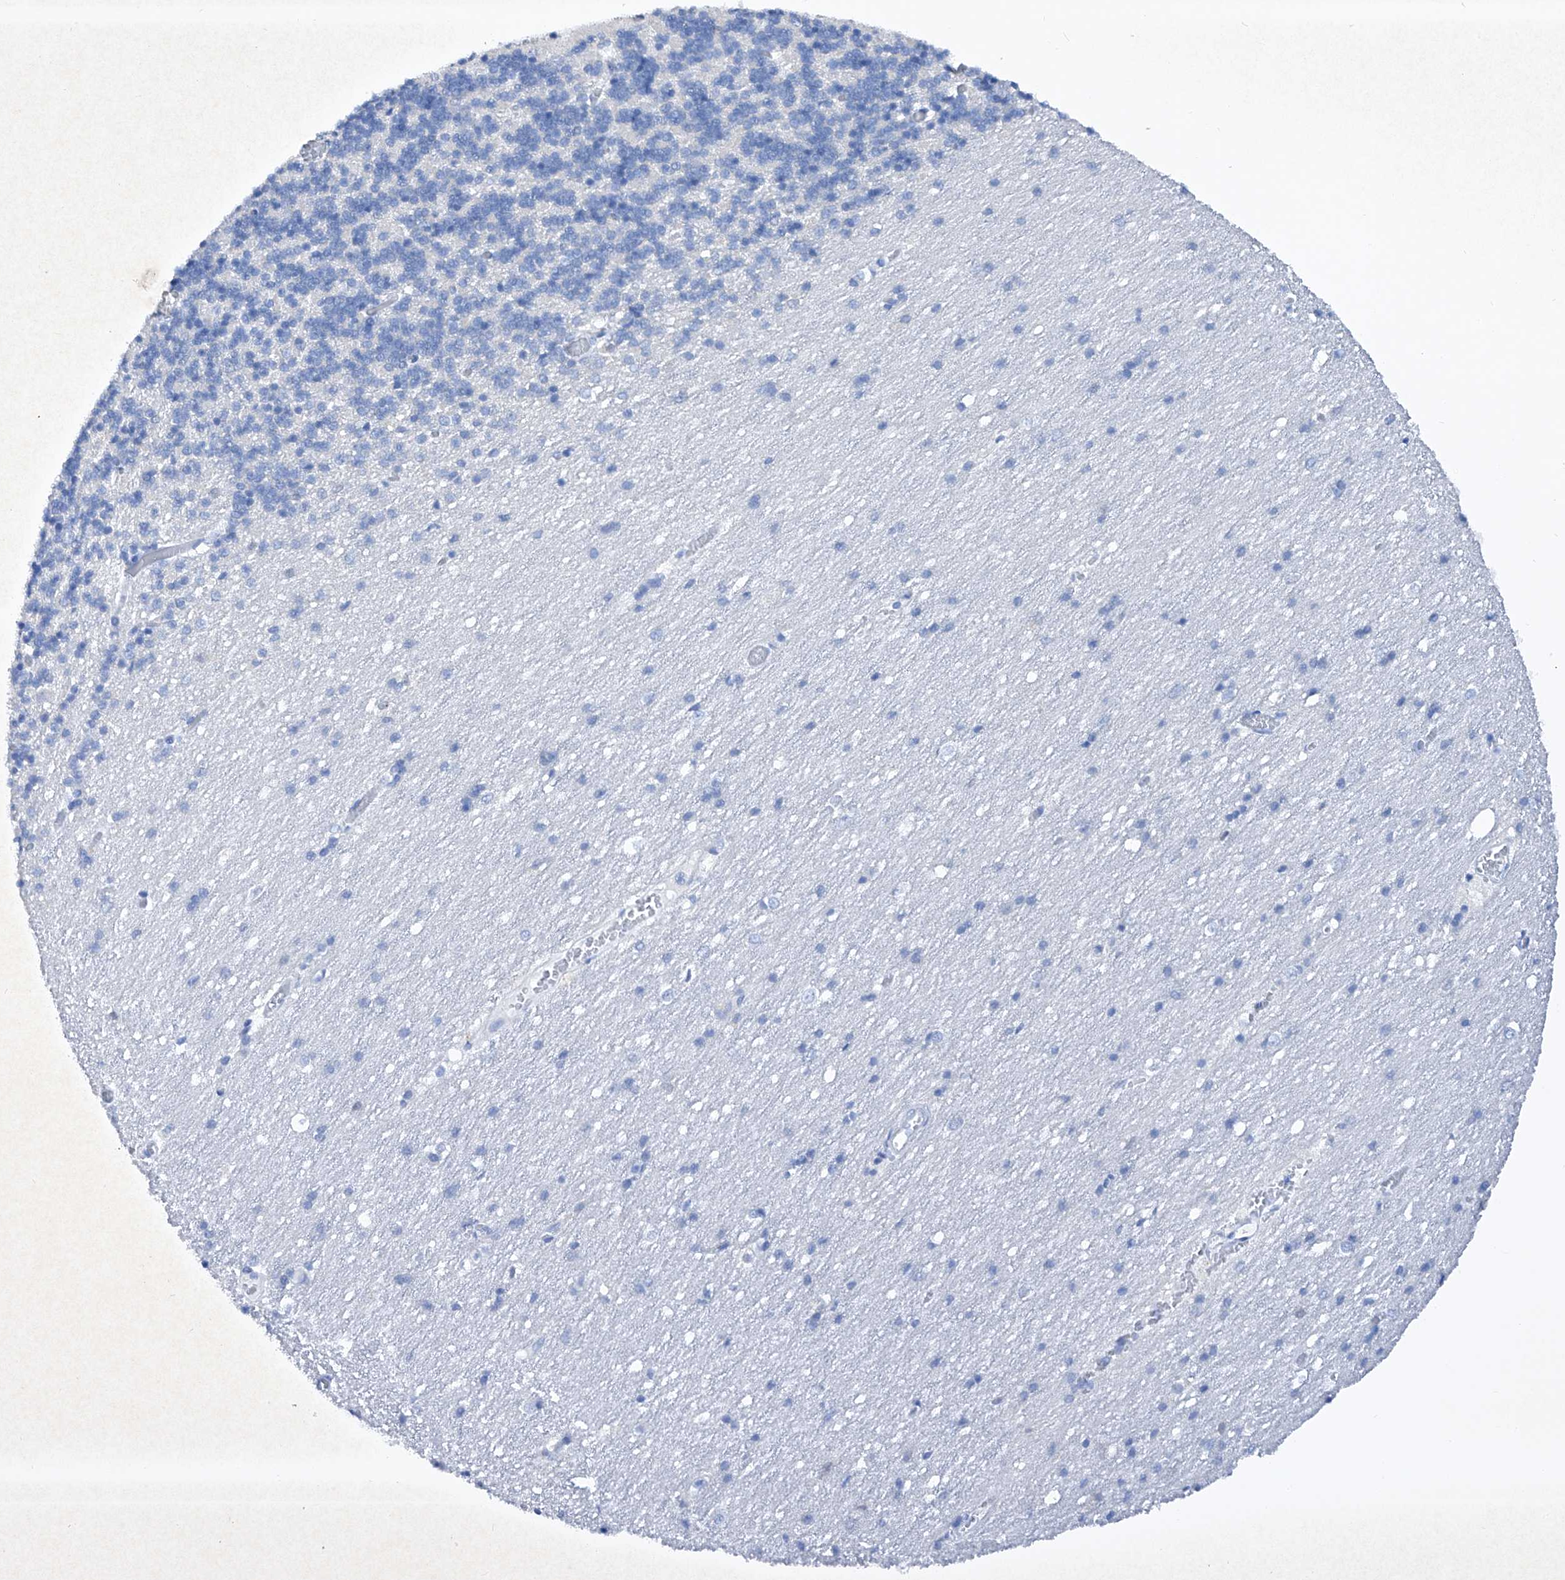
{"staining": {"intensity": "negative", "quantity": "none", "location": "none"}, "tissue": "cerebellum", "cell_type": "Cells in granular layer", "image_type": "normal", "snomed": [{"axis": "morphology", "description": "Normal tissue, NOS"}, {"axis": "topography", "description": "Cerebellum"}], "caption": "Immunohistochemical staining of normal cerebellum shows no significant positivity in cells in granular layer.", "gene": "BARX2", "patient": {"sex": "male", "age": 37}}